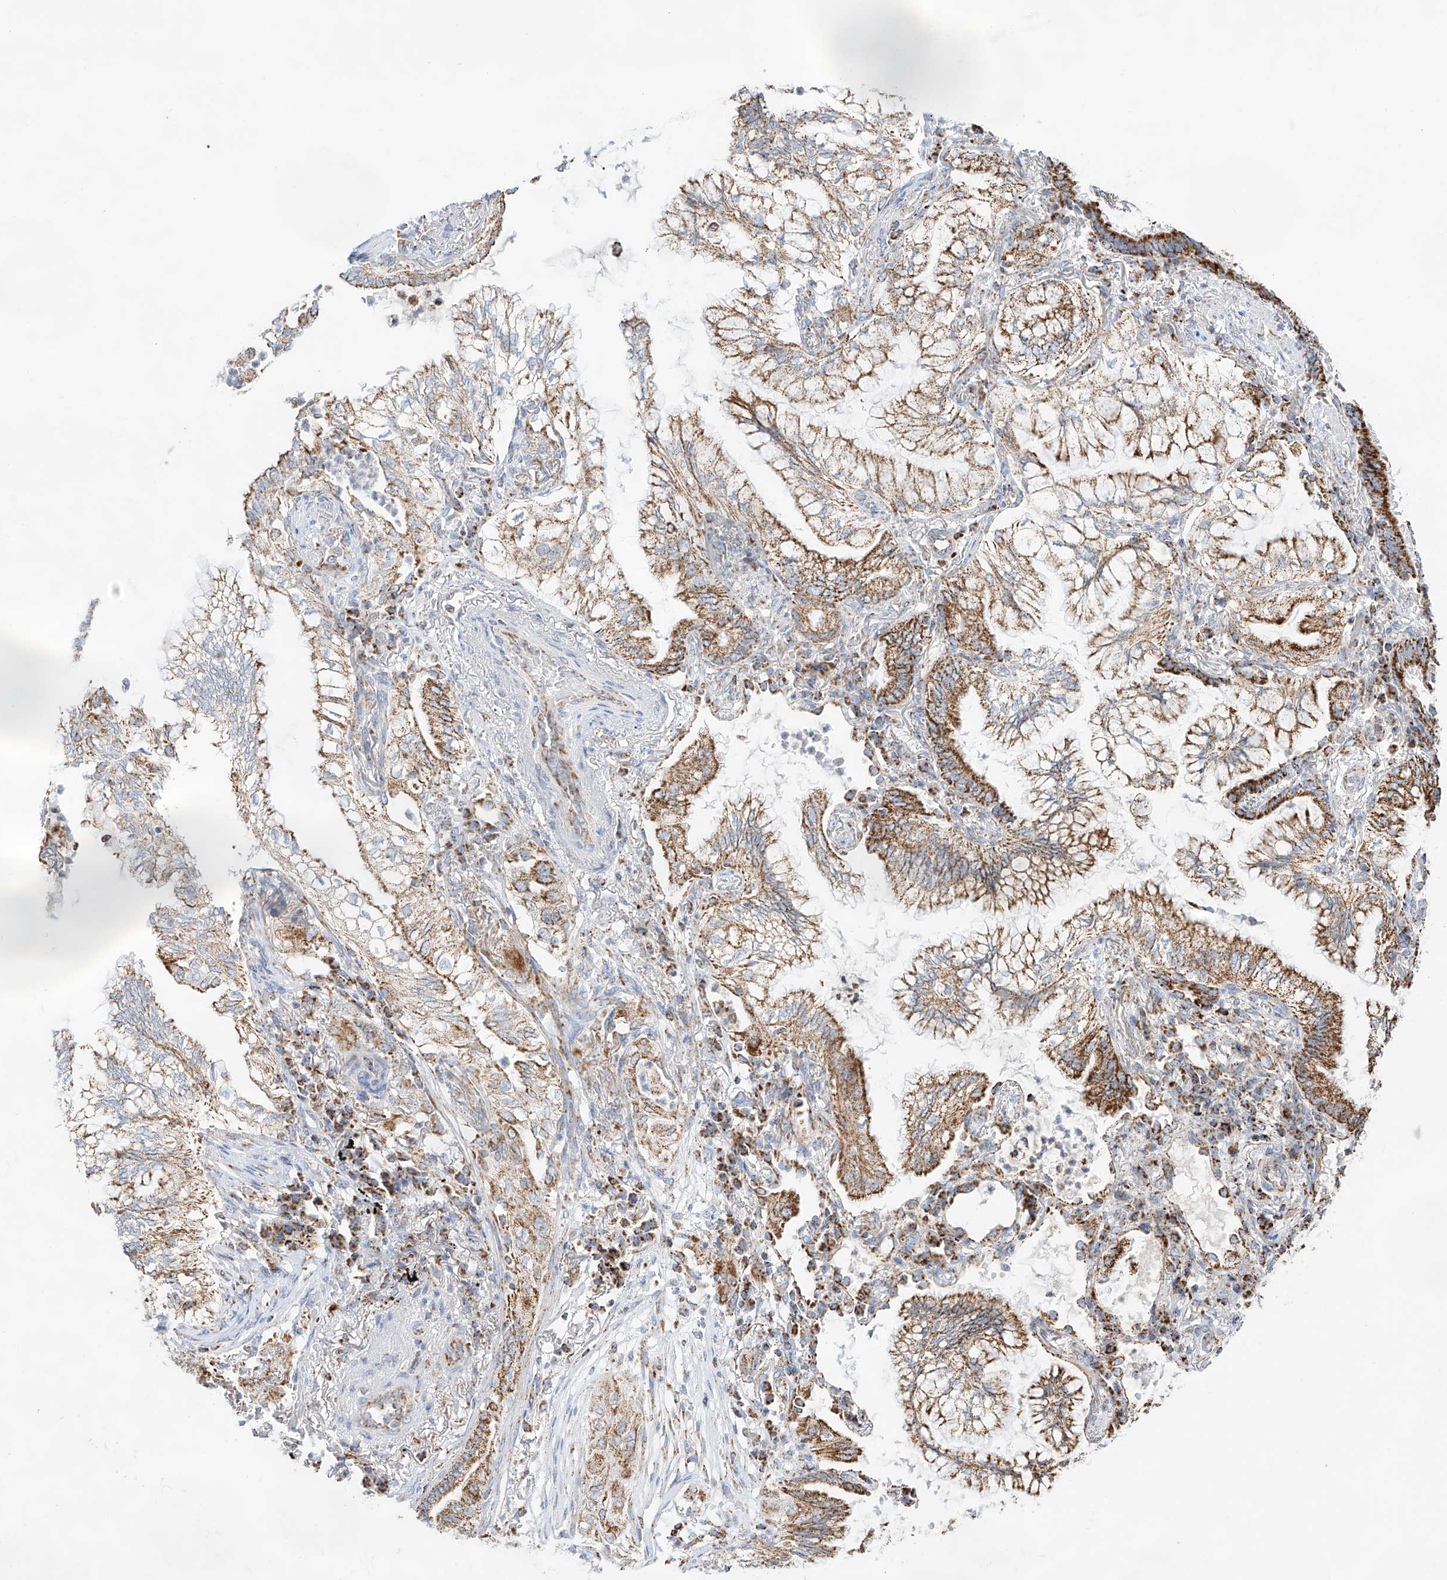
{"staining": {"intensity": "moderate", "quantity": ">75%", "location": "cytoplasmic/membranous"}, "tissue": "lung cancer", "cell_type": "Tumor cells", "image_type": "cancer", "snomed": [{"axis": "morphology", "description": "Adenocarcinoma, NOS"}, {"axis": "topography", "description": "Lung"}], "caption": "Human lung cancer (adenocarcinoma) stained for a protein (brown) reveals moderate cytoplasmic/membranous positive positivity in about >75% of tumor cells.", "gene": "TTC27", "patient": {"sex": "female", "age": 70}}